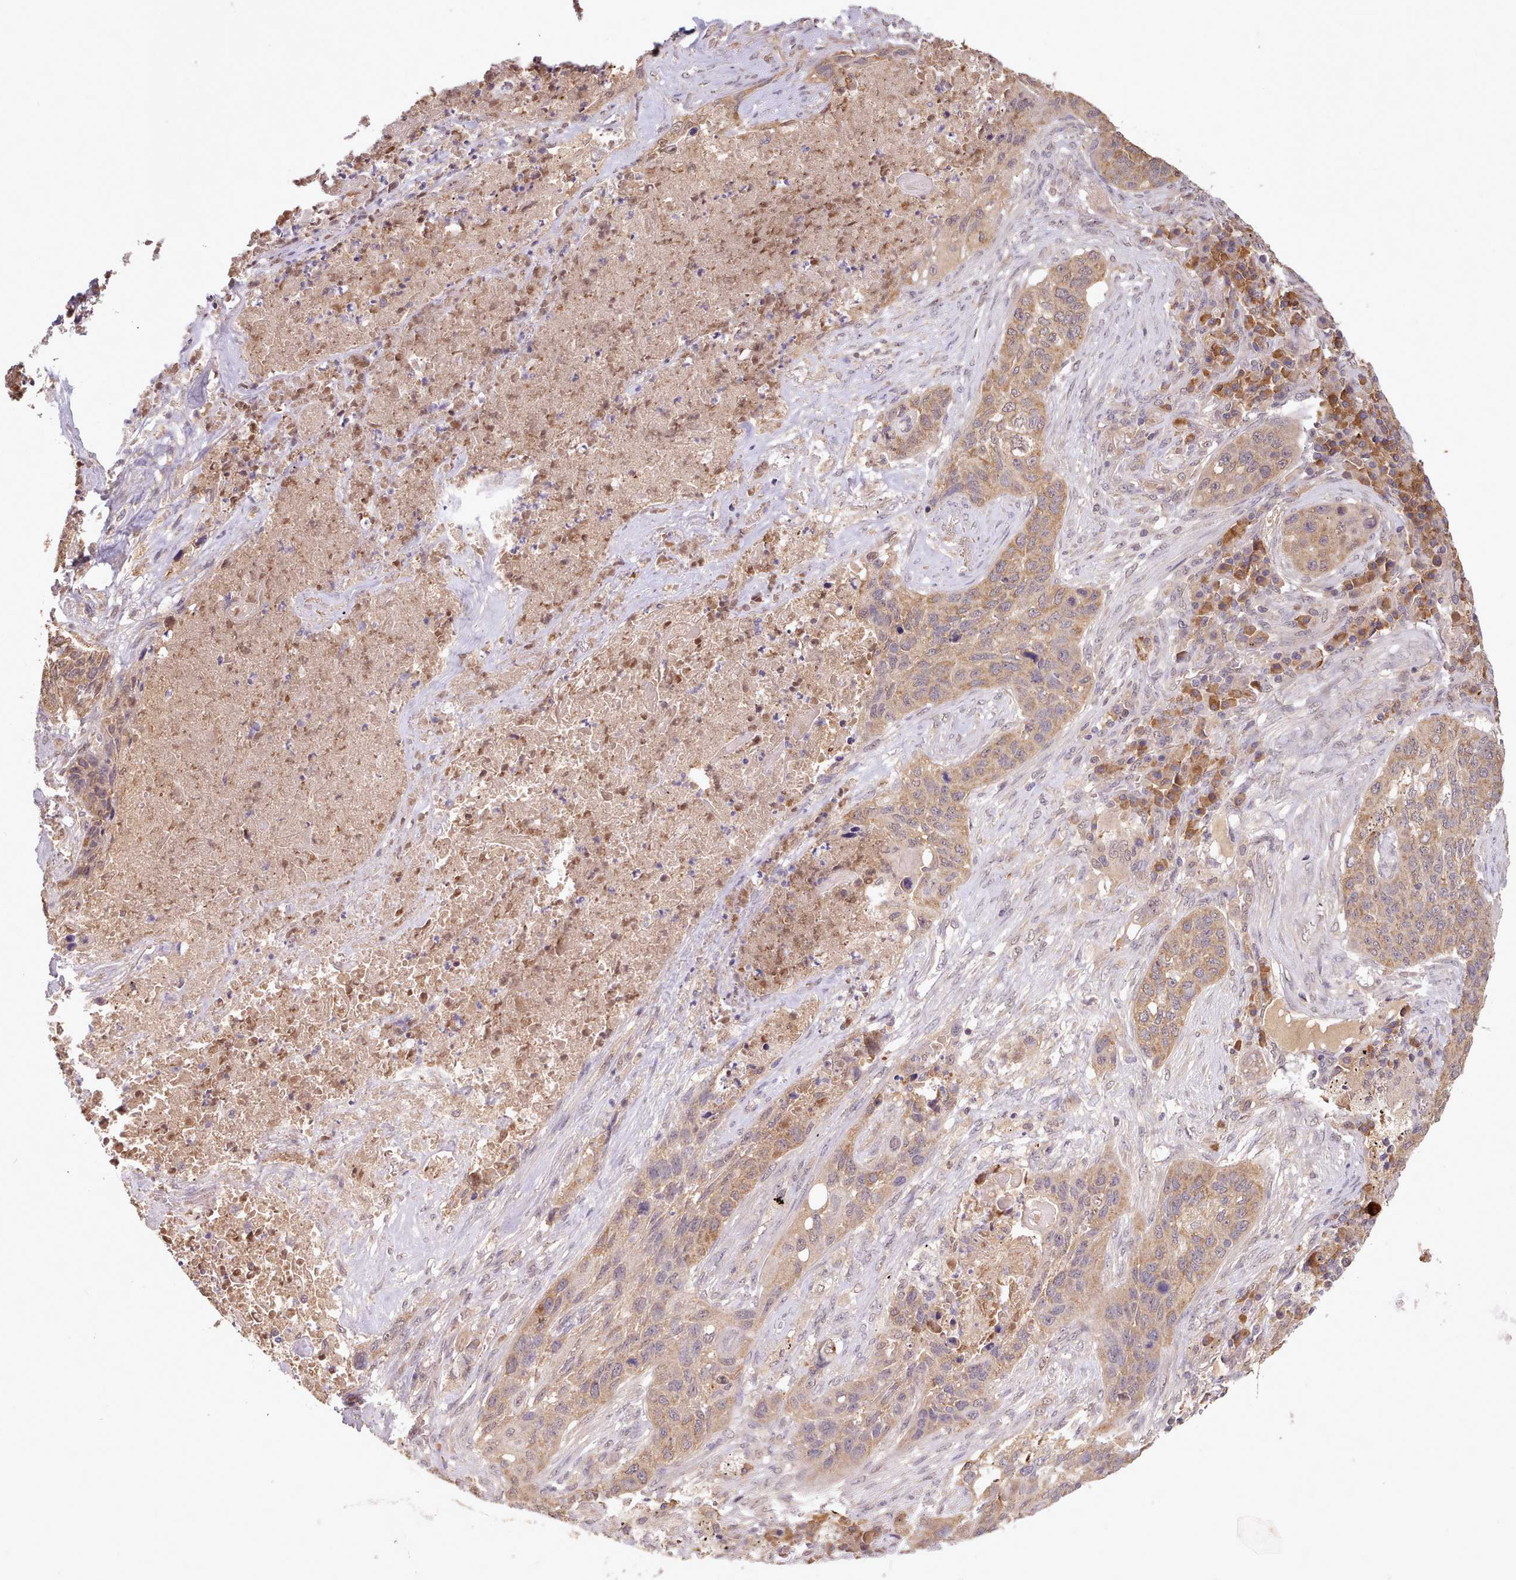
{"staining": {"intensity": "moderate", "quantity": "25%-75%", "location": "cytoplasmic/membranous"}, "tissue": "lung cancer", "cell_type": "Tumor cells", "image_type": "cancer", "snomed": [{"axis": "morphology", "description": "Squamous cell carcinoma, NOS"}, {"axis": "topography", "description": "Lung"}], "caption": "IHC of squamous cell carcinoma (lung) shows medium levels of moderate cytoplasmic/membranous staining in about 25%-75% of tumor cells.", "gene": "PIP4P1", "patient": {"sex": "female", "age": 63}}